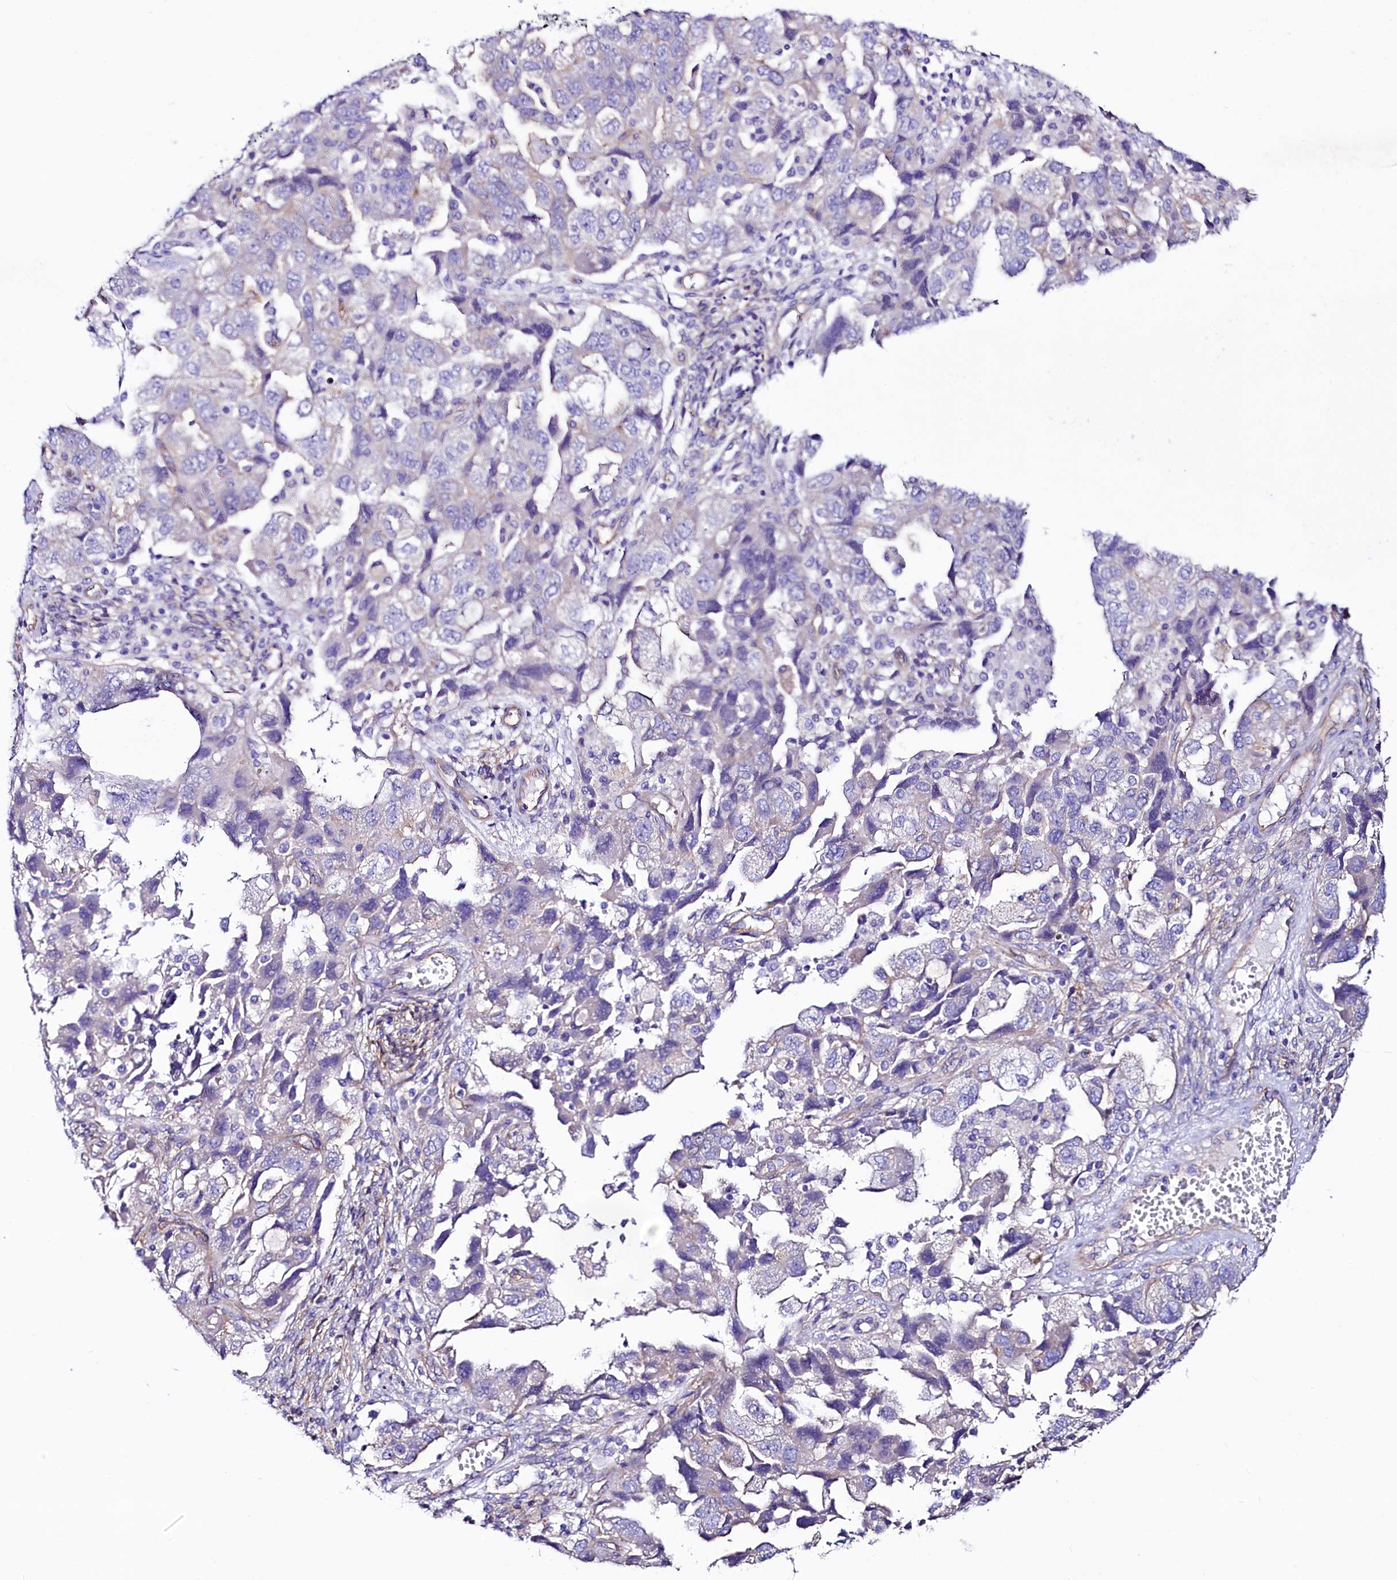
{"staining": {"intensity": "negative", "quantity": "none", "location": "none"}, "tissue": "ovarian cancer", "cell_type": "Tumor cells", "image_type": "cancer", "snomed": [{"axis": "morphology", "description": "Carcinoma, NOS"}, {"axis": "morphology", "description": "Cystadenocarcinoma, serous, NOS"}, {"axis": "topography", "description": "Ovary"}], "caption": "Immunohistochemistry image of human carcinoma (ovarian) stained for a protein (brown), which demonstrates no positivity in tumor cells.", "gene": "SLF1", "patient": {"sex": "female", "age": 69}}